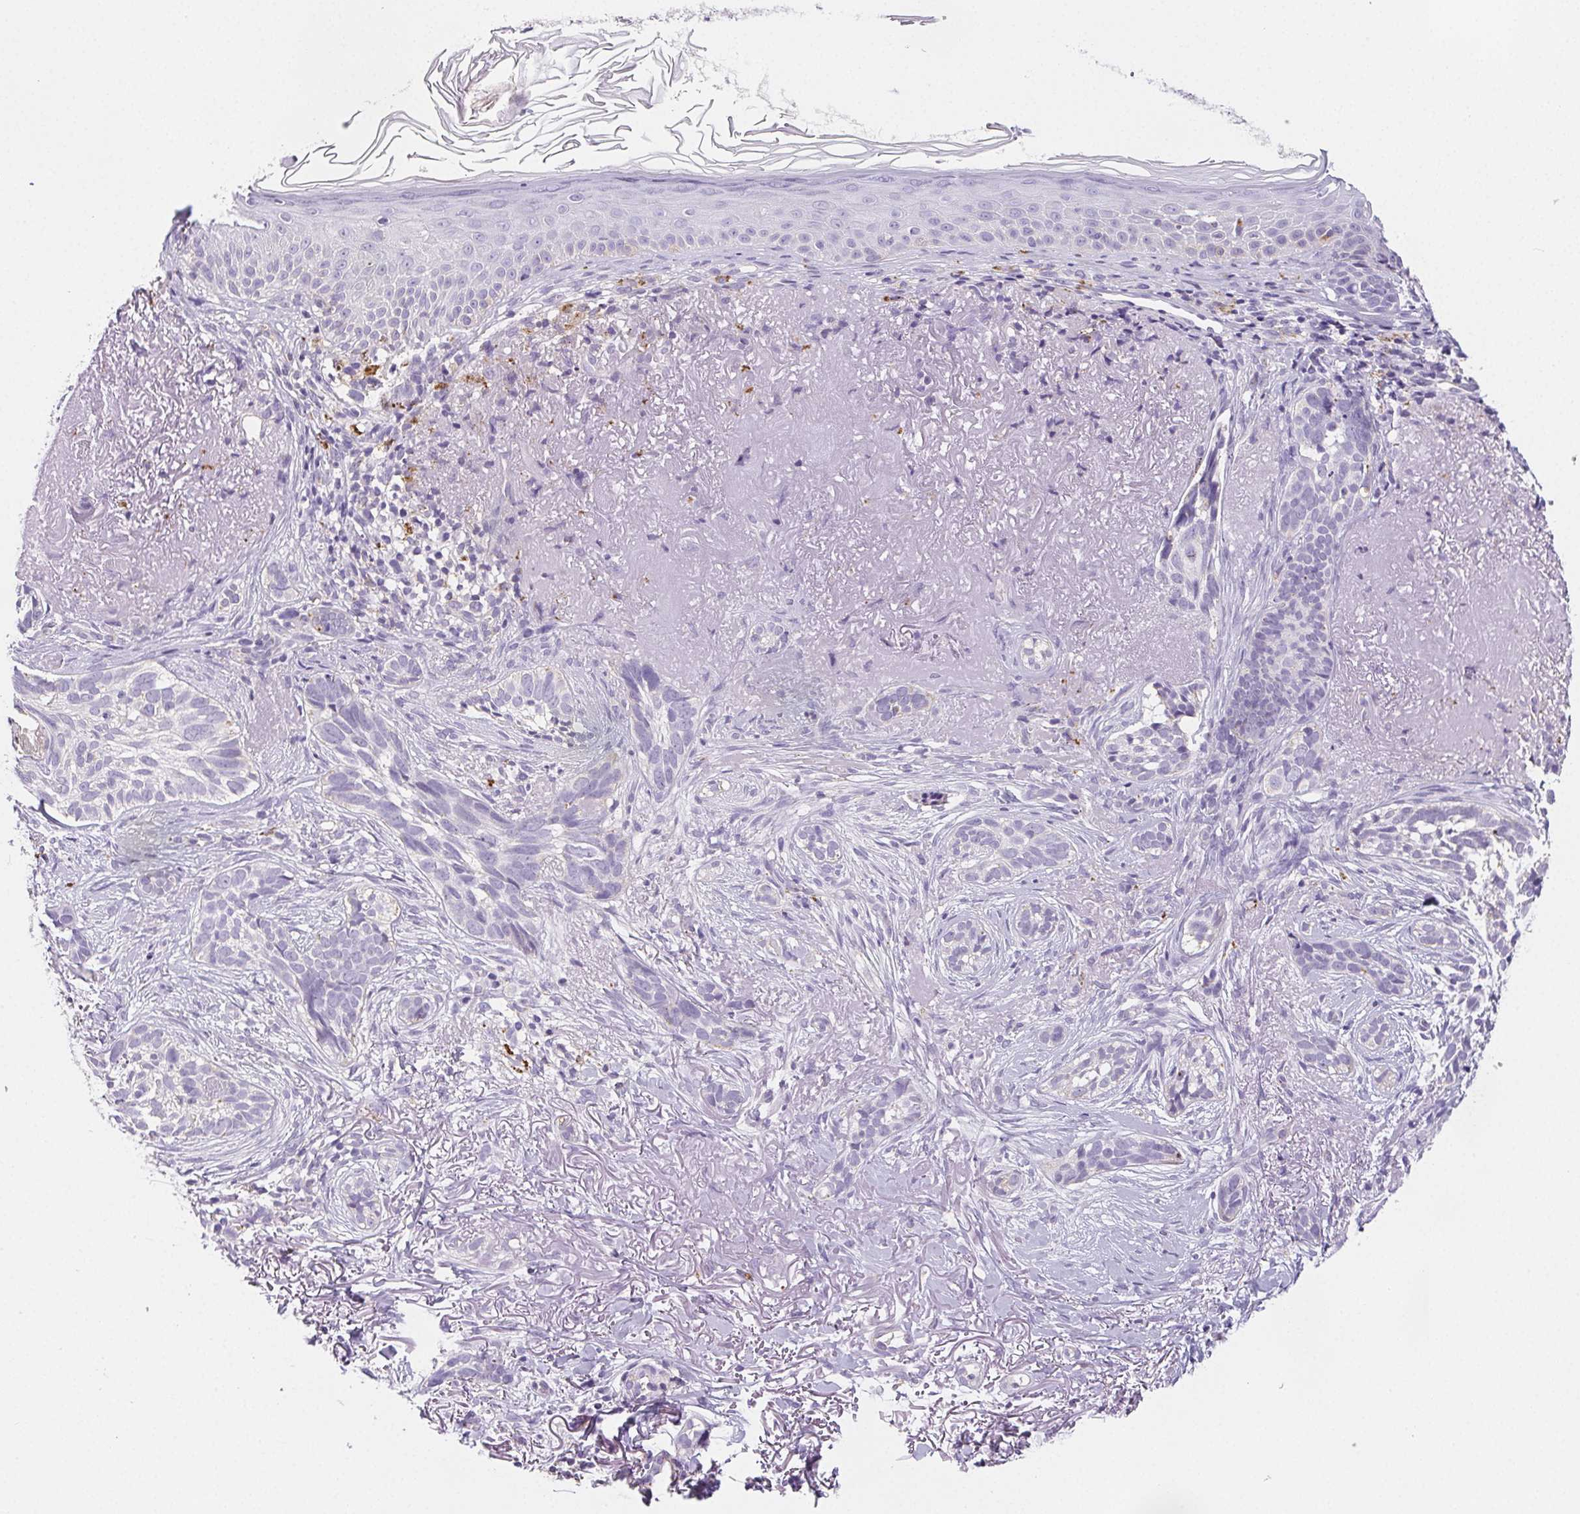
{"staining": {"intensity": "negative", "quantity": "none", "location": "none"}, "tissue": "skin cancer", "cell_type": "Tumor cells", "image_type": "cancer", "snomed": [{"axis": "morphology", "description": "Basal cell carcinoma"}, {"axis": "morphology", "description": "BCC, high aggressive"}, {"axis": "topography", "description": "Skin"}], "caption": "There is no significant staining in tumor cells of basal cell carcinoma (skin).", "gene": "LIPA", "patient": {"sex": "female", "age": 86}}